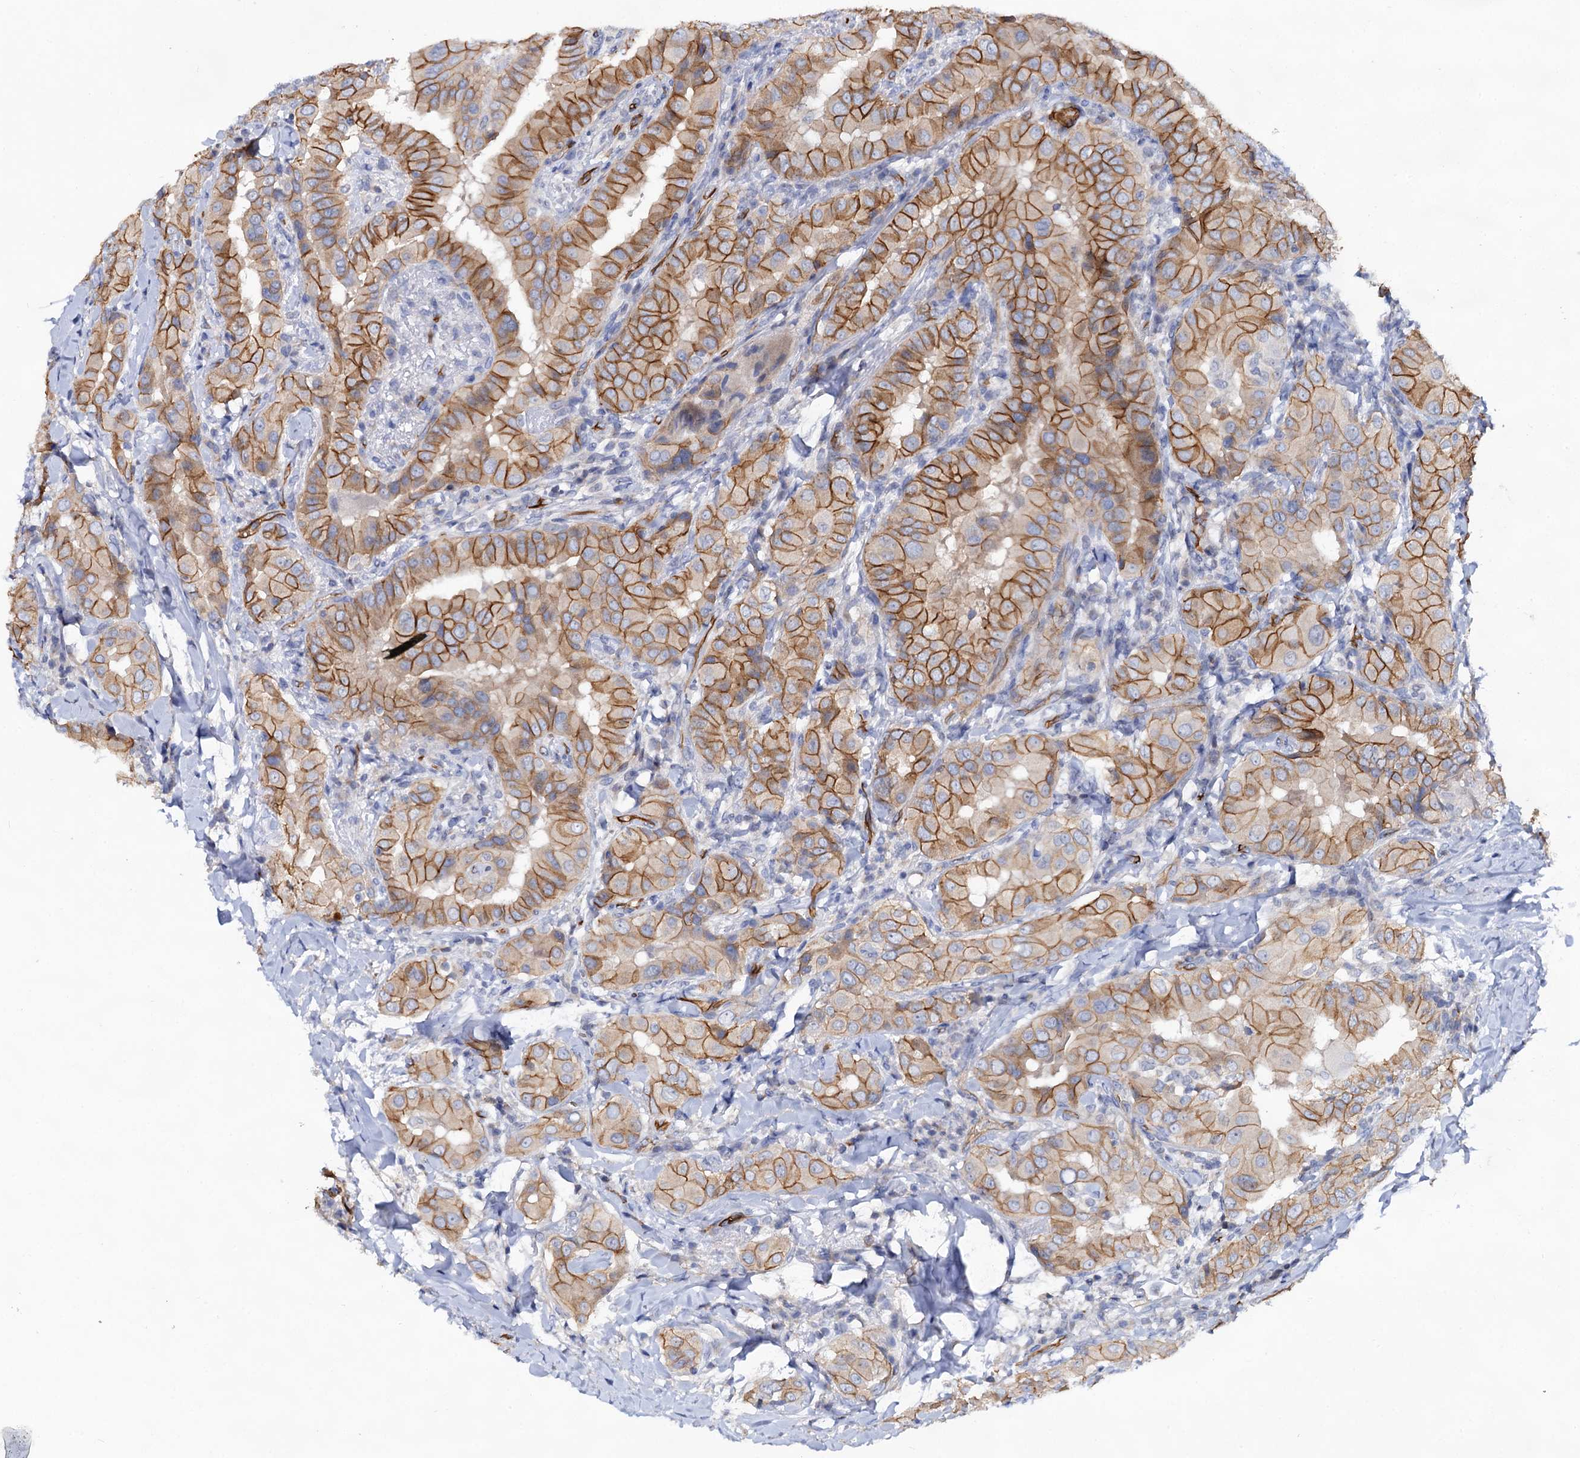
{"staining": {"intensity": "moderate", "quantity": ">75%", "location": "cytoplasmic/membranous"}, "tissue": "thyroid cancer", "cell_type": "Tumor cells", "image_type": "cancer", "snomed": [{"axis": "morphology", "description": "Papillary adenocarcinoma, NOS"}, {"axis": "topography", "description": "Thyroid gland"}], "caption": "DAB immunohistochemical staining of thyroid papillary adenocarcinoma exhibits moderate cytoplasmic/membranous protein expression in approximately >75% of tumor cells. (DAB IHC, brown staining for protein, blue staining for nuclei).", "gene": "ABLIM1", "patient": {"sex": "male", "age": 33}}